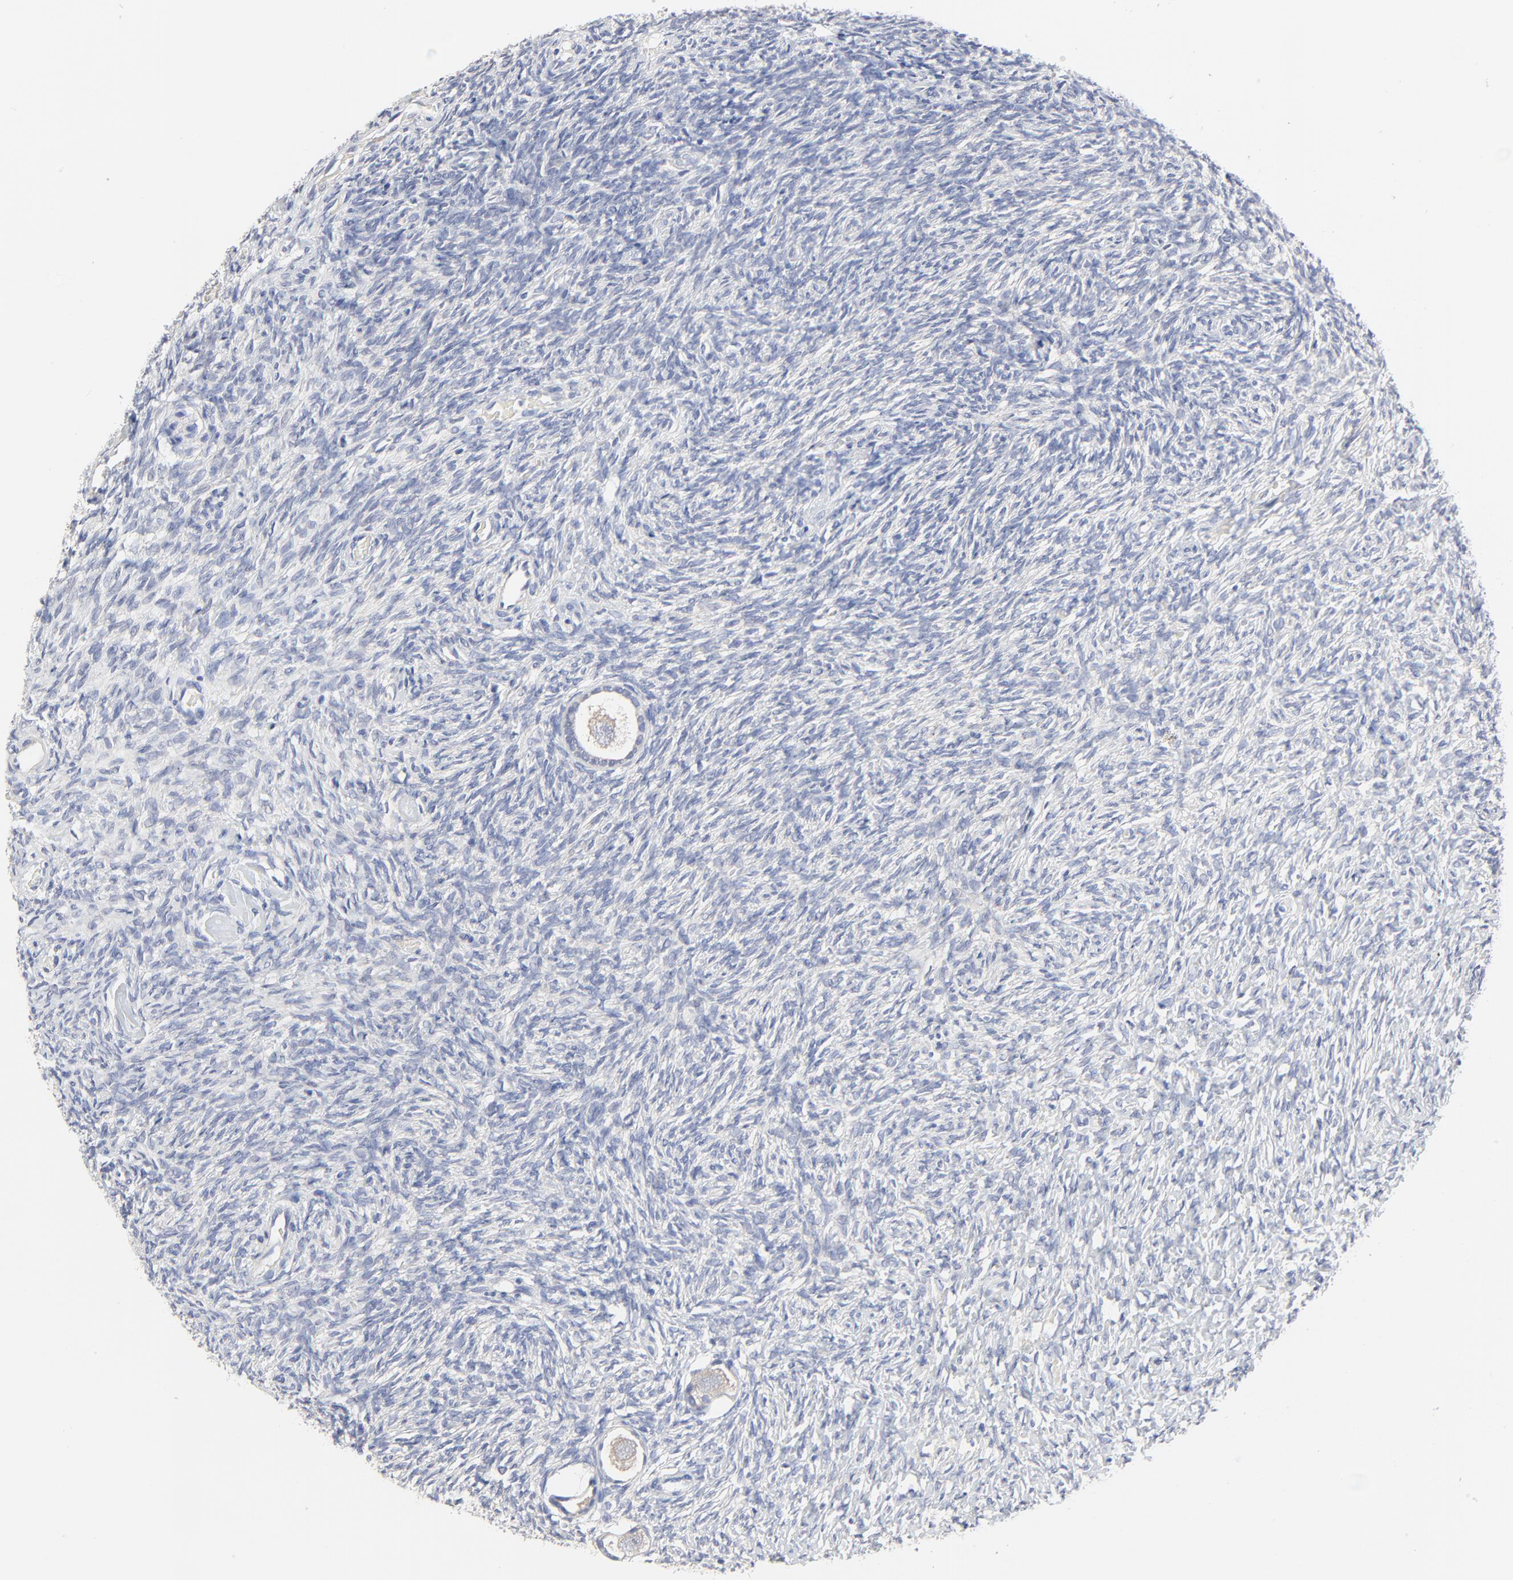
{"staining": {"intensity": "weak", "quantity": ">75%", "location": "cytoplasmic/membranous"}, "tissue": "ovary", "cell_type": "Follicle cells", "image_type": "normal", "snomed": [{"axis": "morphology", "description": "Normal tissue, NOS"}, {"axis": "topography", "description": "Ovary"}], "caption": "Ovary stained with DAB (3,3'-diaminobenzidine) immunohistochemistry exhibits low levels of weak cytoplasmic/membranous expression in approximately >75% of follicle cells.", "gene": "DHRSX", "patient": {"sex": "female", "age": 35}}